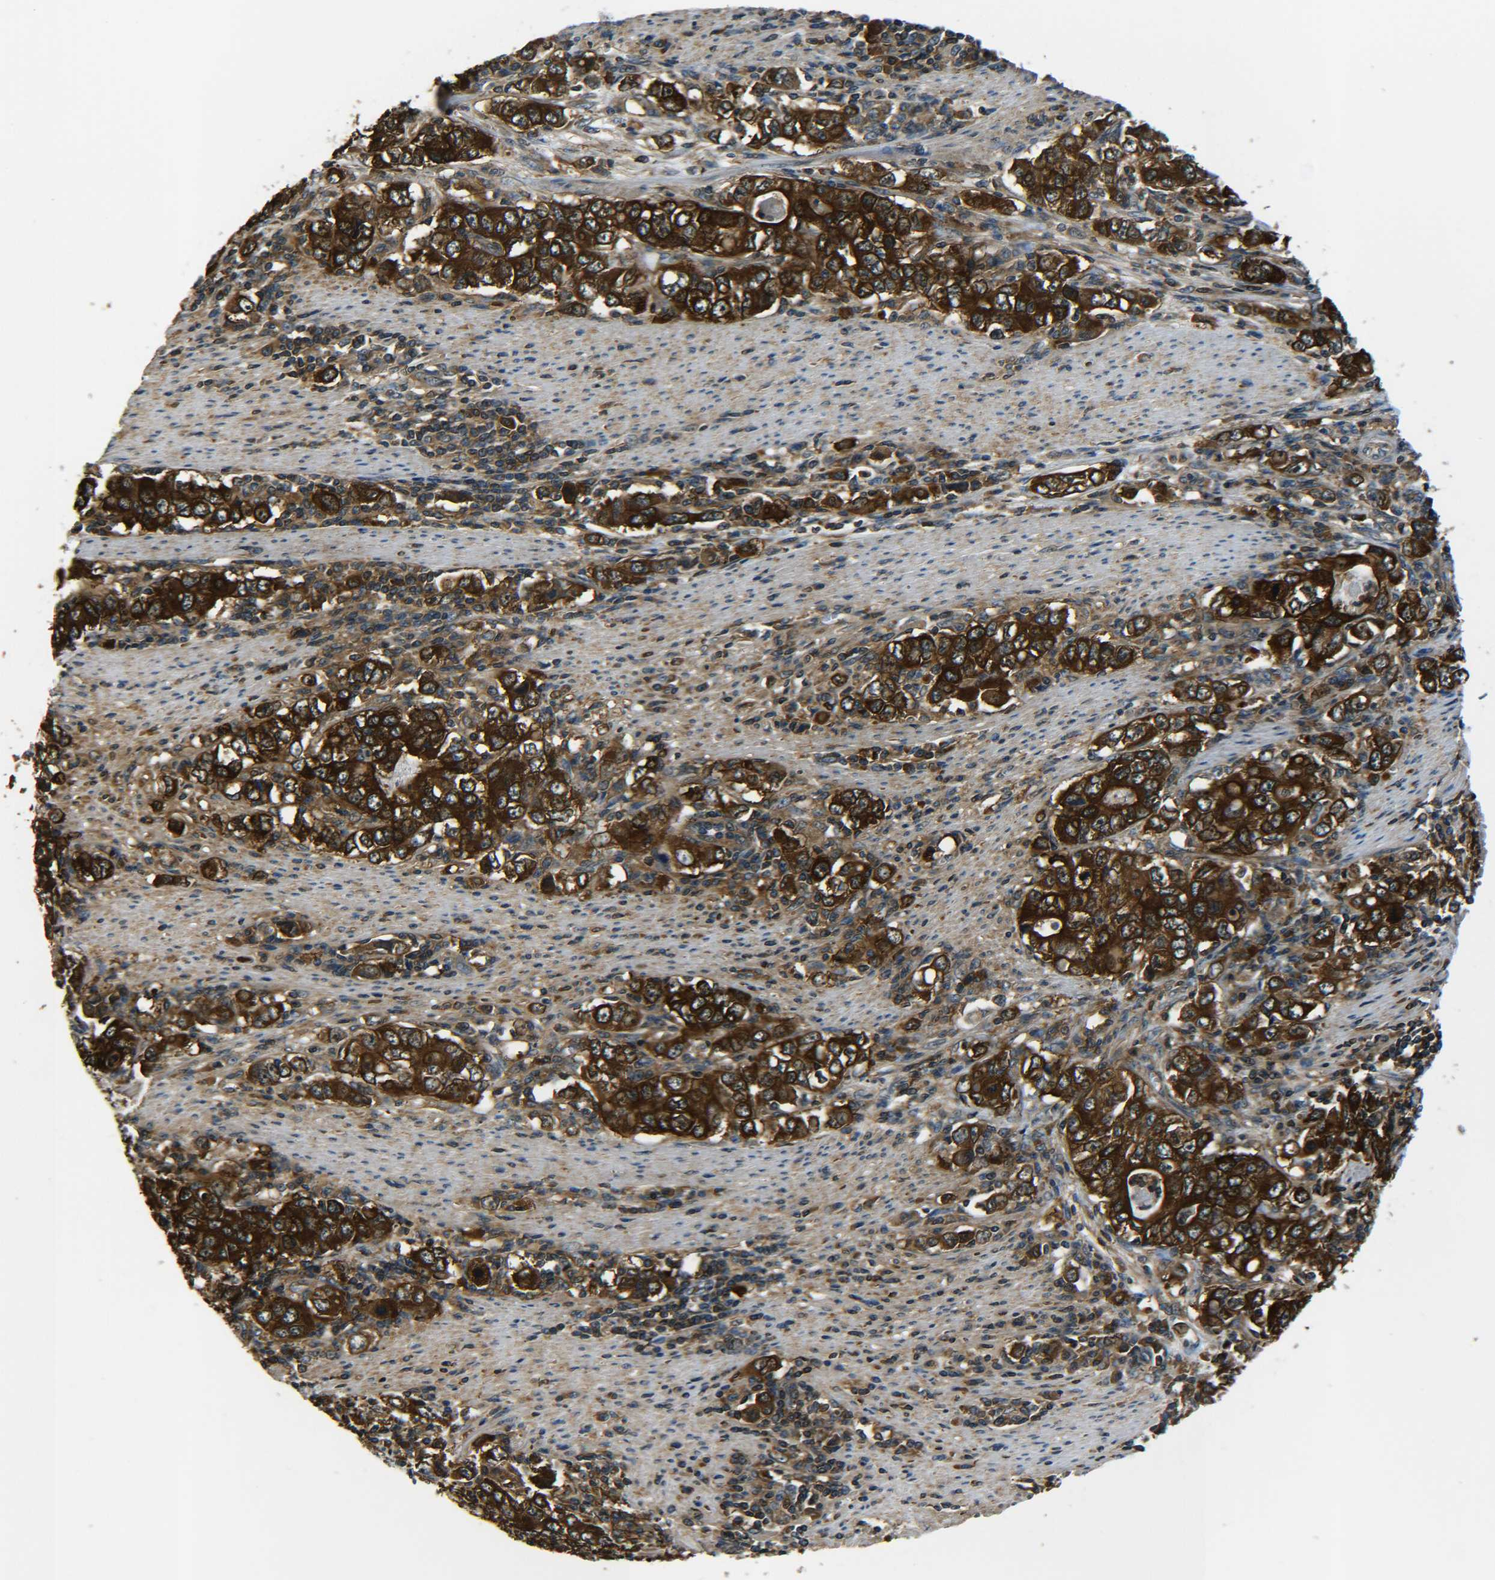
{"staining": {"intensity": "strong", "quantity": ">75%", "location": "cytoplasmic/membranous"}, "tissue": "stomach cancer", "cell_type": "Tumor cells", "image_type": "cancer", "snomed": [{"axis": "morphology", "description": "Adenocarcinoma, NOS"}, {"axis": "topography", "description": "Stomach, lower"}], "caption": "About >75% of tumor cells in adenocarcinoma (stomach) exhibit strong cytoplasmic/membranous protein positivity as visualized by brown immunohistochemical staining.", "gene": "PREB", "patient": {"sex": "female", "age": 72}}